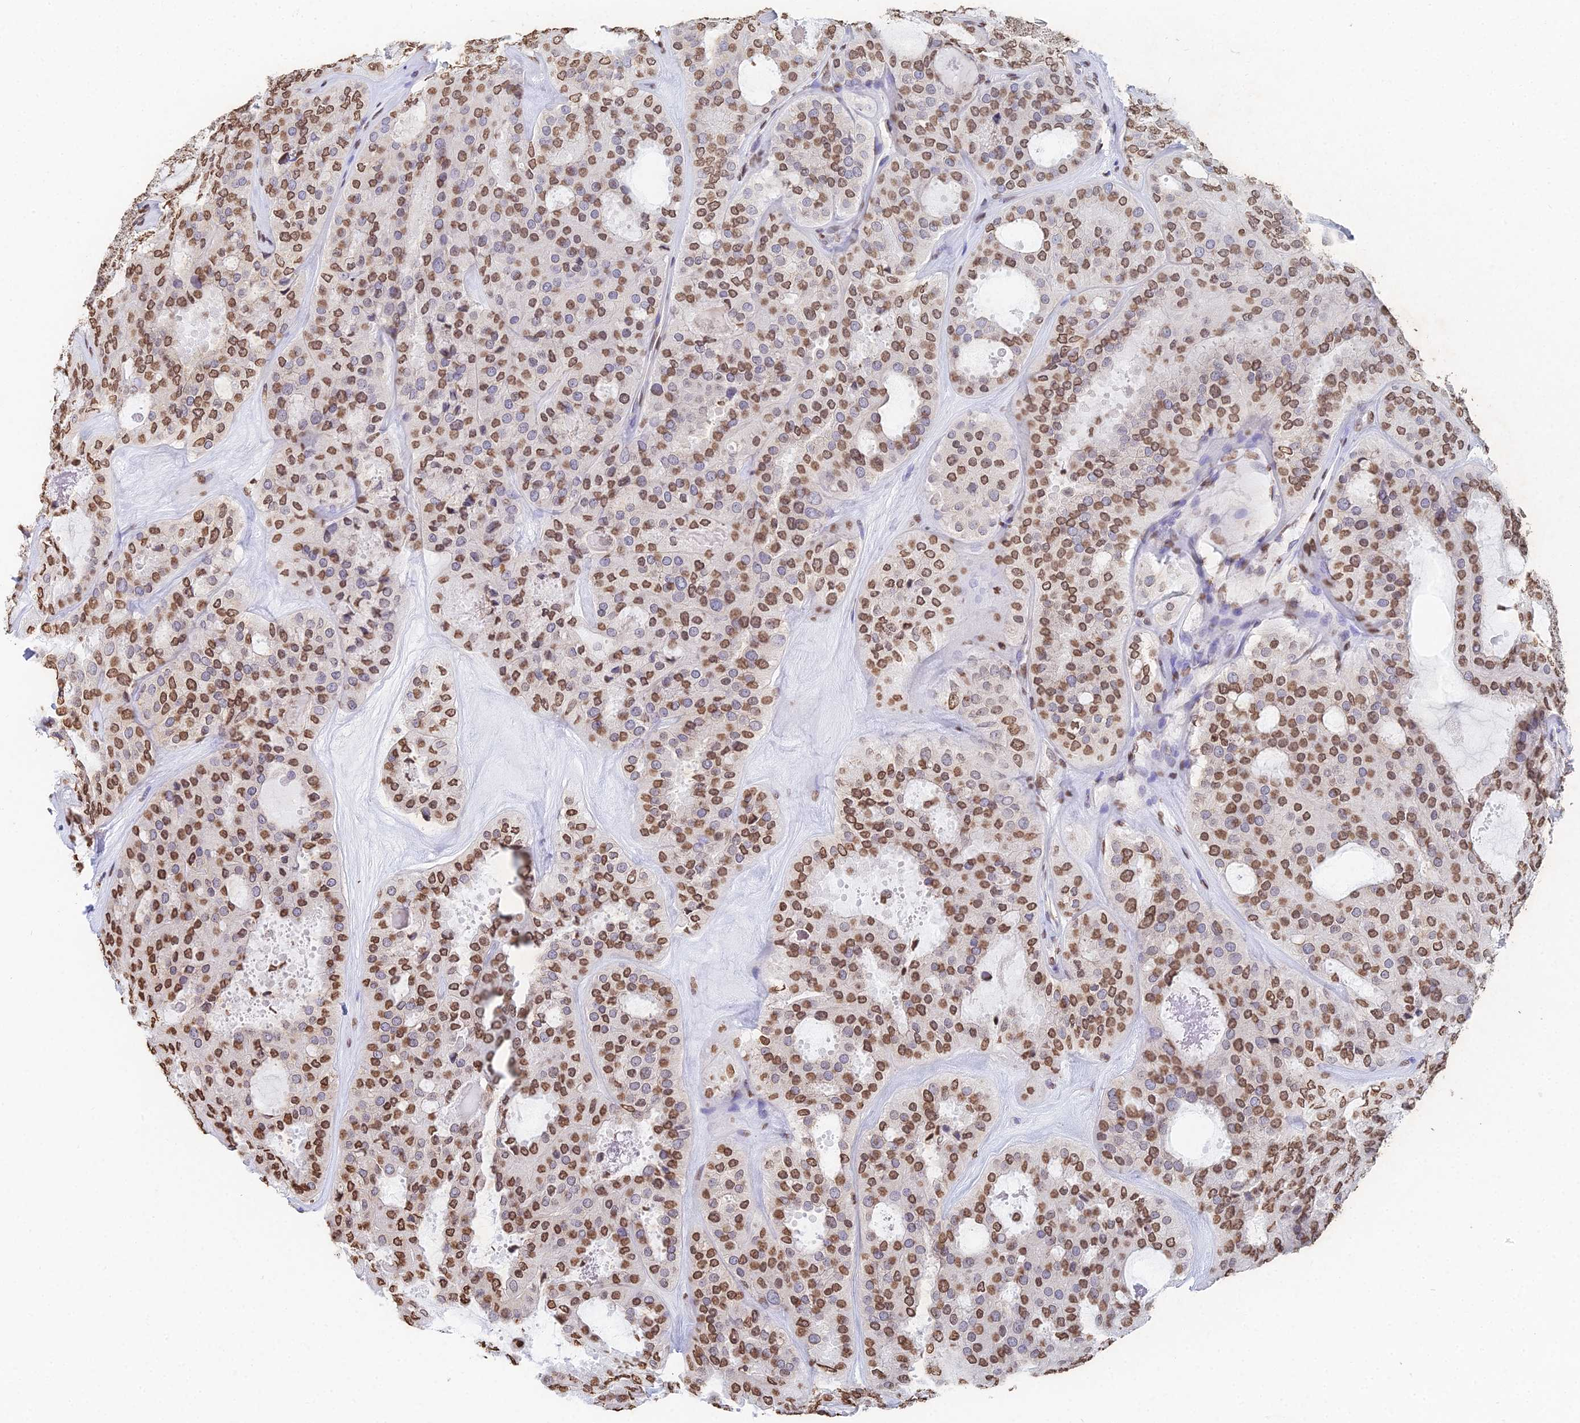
{"staining": {"intensity": "moderate", "quantity": ">75%", "location": "nuclear"}, "tissue": "thyroid cancer", "cell_type": "Tumor cells", "image_type": "cancer", "snomed": [{"axis": "morphology", "description": "Follicular adenoma carcinoma, NOS"}, {"axis": "topography", "description": "Thyroid gland"}], "caption": "Human thyroid cancer stained for a protein (brown) reveals moderate nuclear positive positivity in approximately >75% of tumor cells.", "gene": "GBP3", "patient": {"sex": "male", "age": 75}}